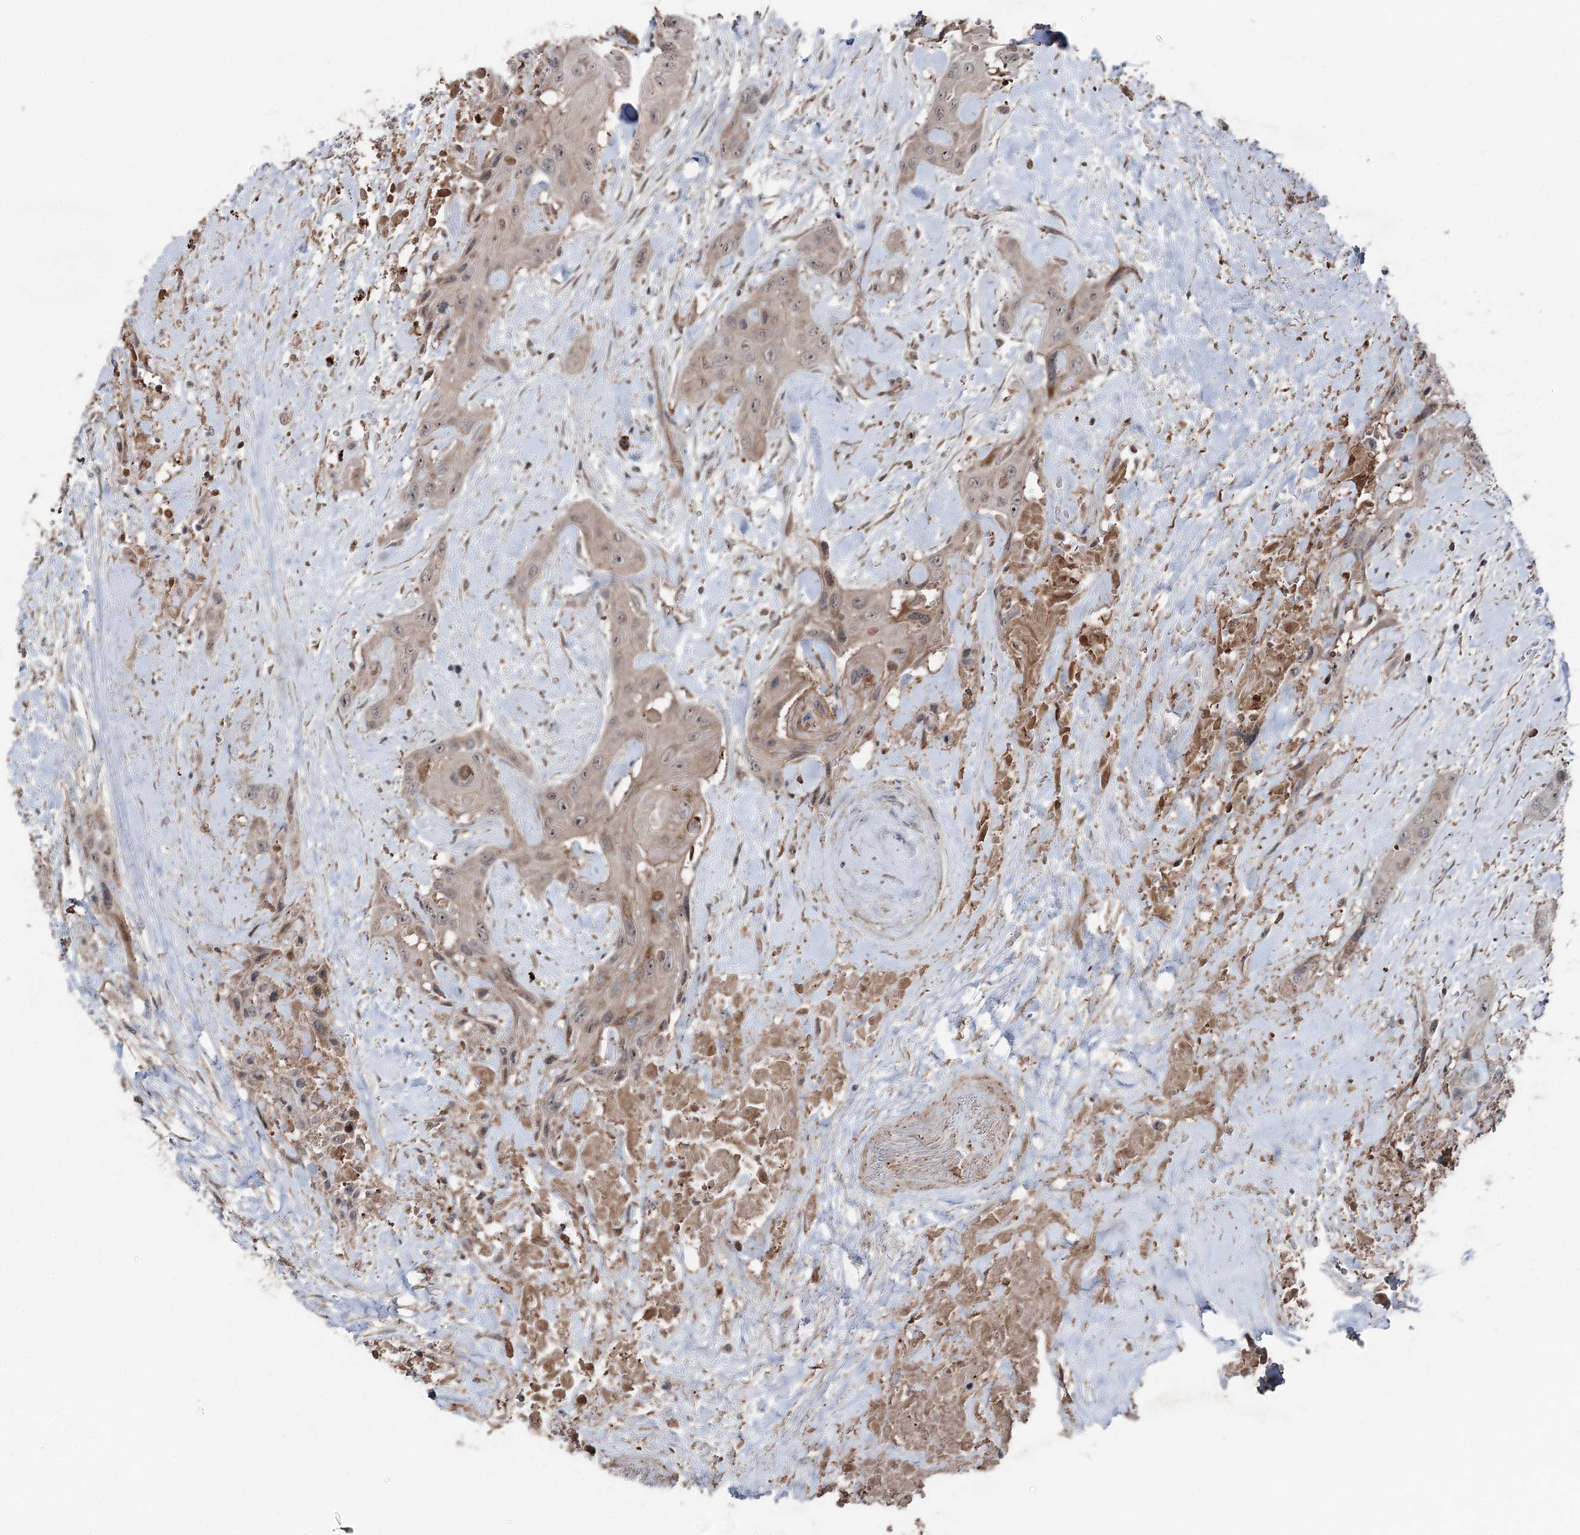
{"staining": {"intensity": "weak", "quantity": "25%-75%", "location": "cytoplasmic/membranous,nuclear"}, "tissue": "head and neck cancer", "cell_type": "Tumor cells", "image_type": "cancer", "snomed": [{"axis": "morphology", "description": "Squamous cell carcinoma, NOS"}, {"axis": "topography", "description": "Head-Neck"}], "caption": "Immunohistochemical staining of head and neck cancer (squamous cell carcinoma) demonstrates weak cytoplasmic/membranous and nuclear protein staining in approximately 25%-75% of tumor cells.", "gene": "MAPK8IP2", "patient": {"sex": "male", "age": 81}}